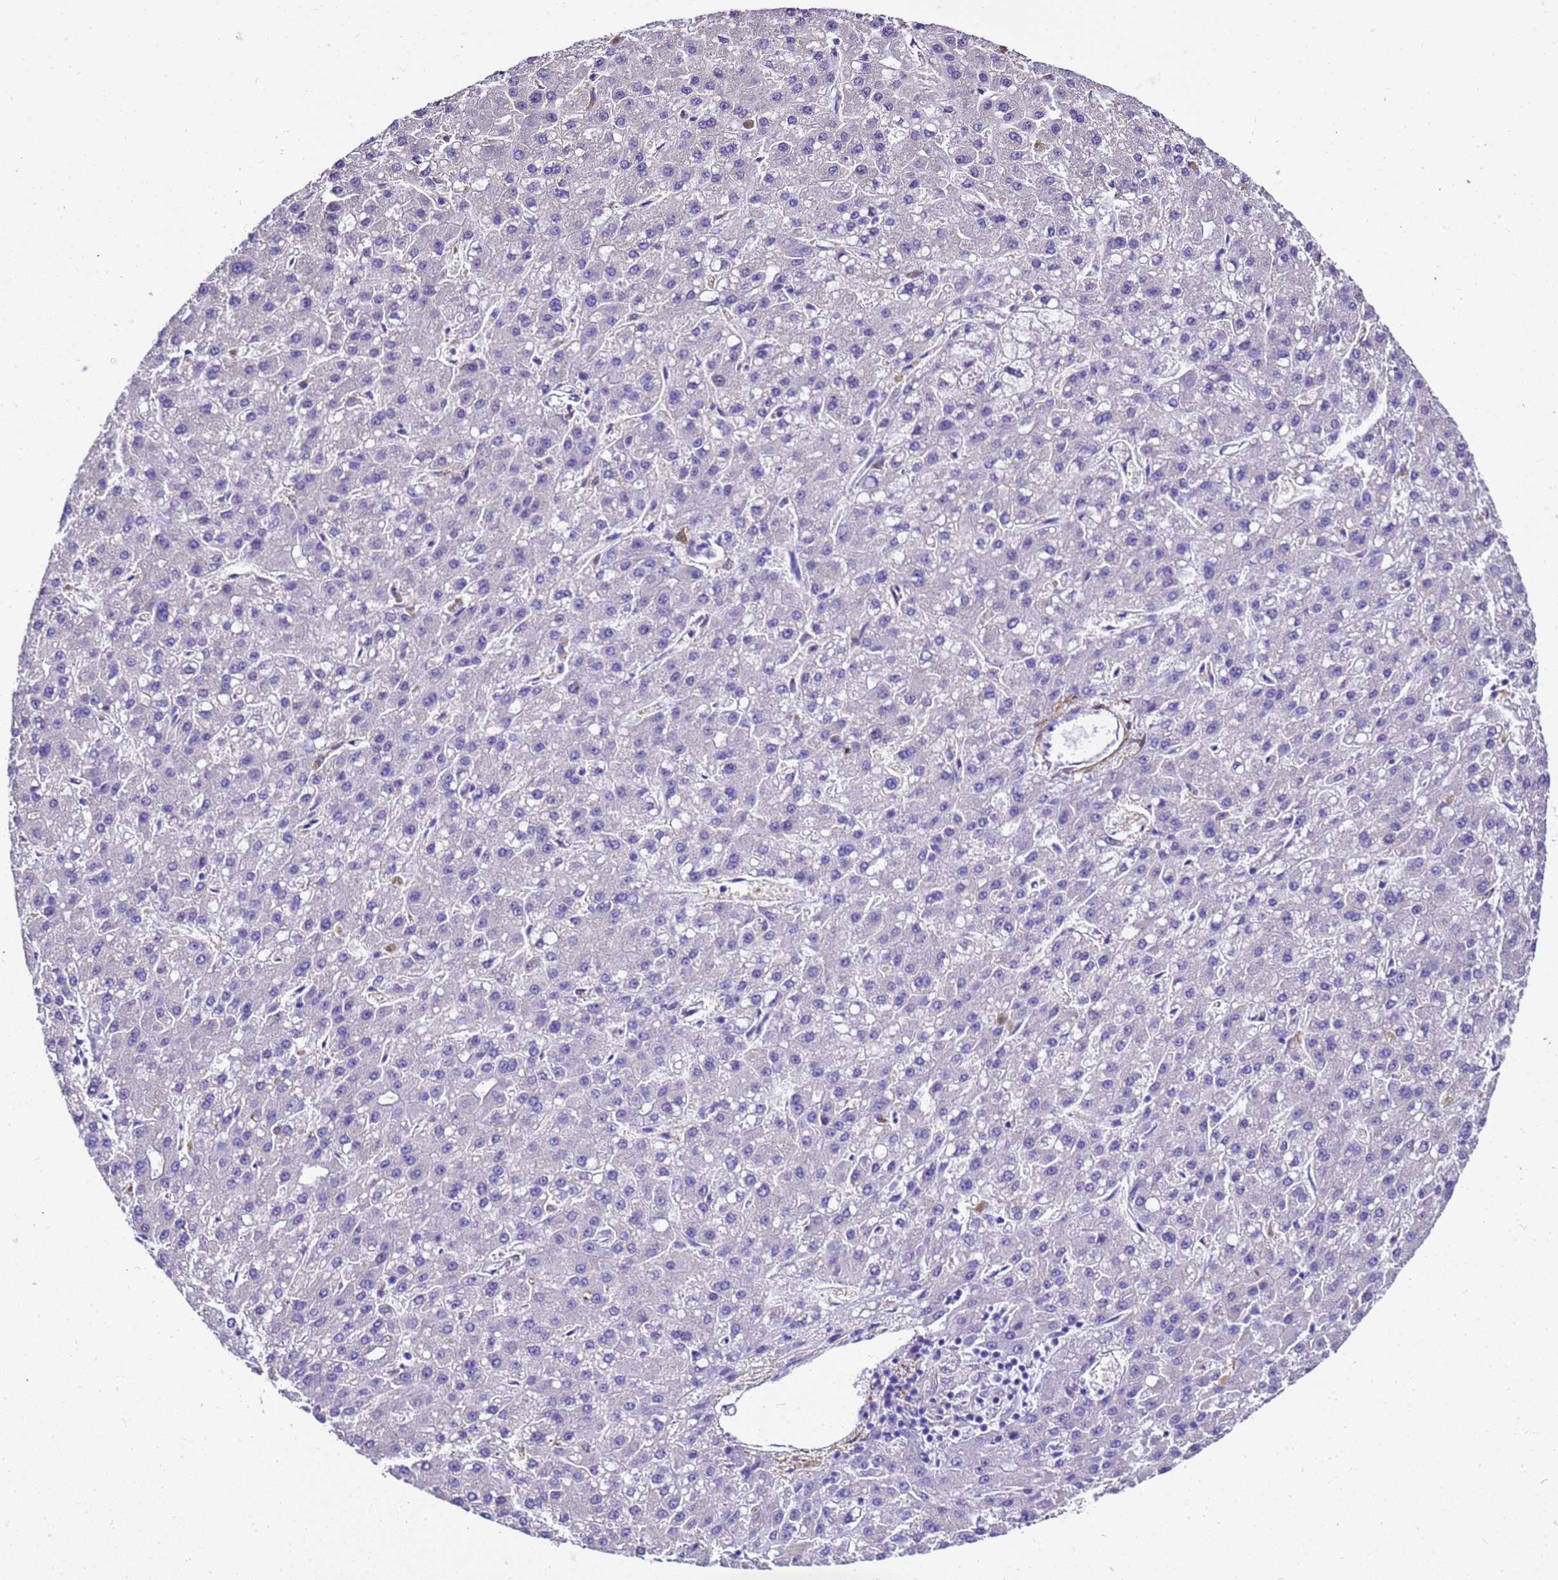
{"staining": {"intensity": "negative", "quantity": "none", "location": "none"}, "tissue": "liver cancer", "cell_type": "Tumor cells", "image_type": "cancer", "snomed": [{"axis": "morphology", "description": "Carcinoma, Hepatocellular, NOS"}, {"axis": "topography", "description": "Liver"}], "caption": "The photomicrograph reveals no staining of tumor cells in liver cancer (hepatocellular carcinoma).", "gene": "HSPB6", "patient": {"sex": "male", "age": 67}}